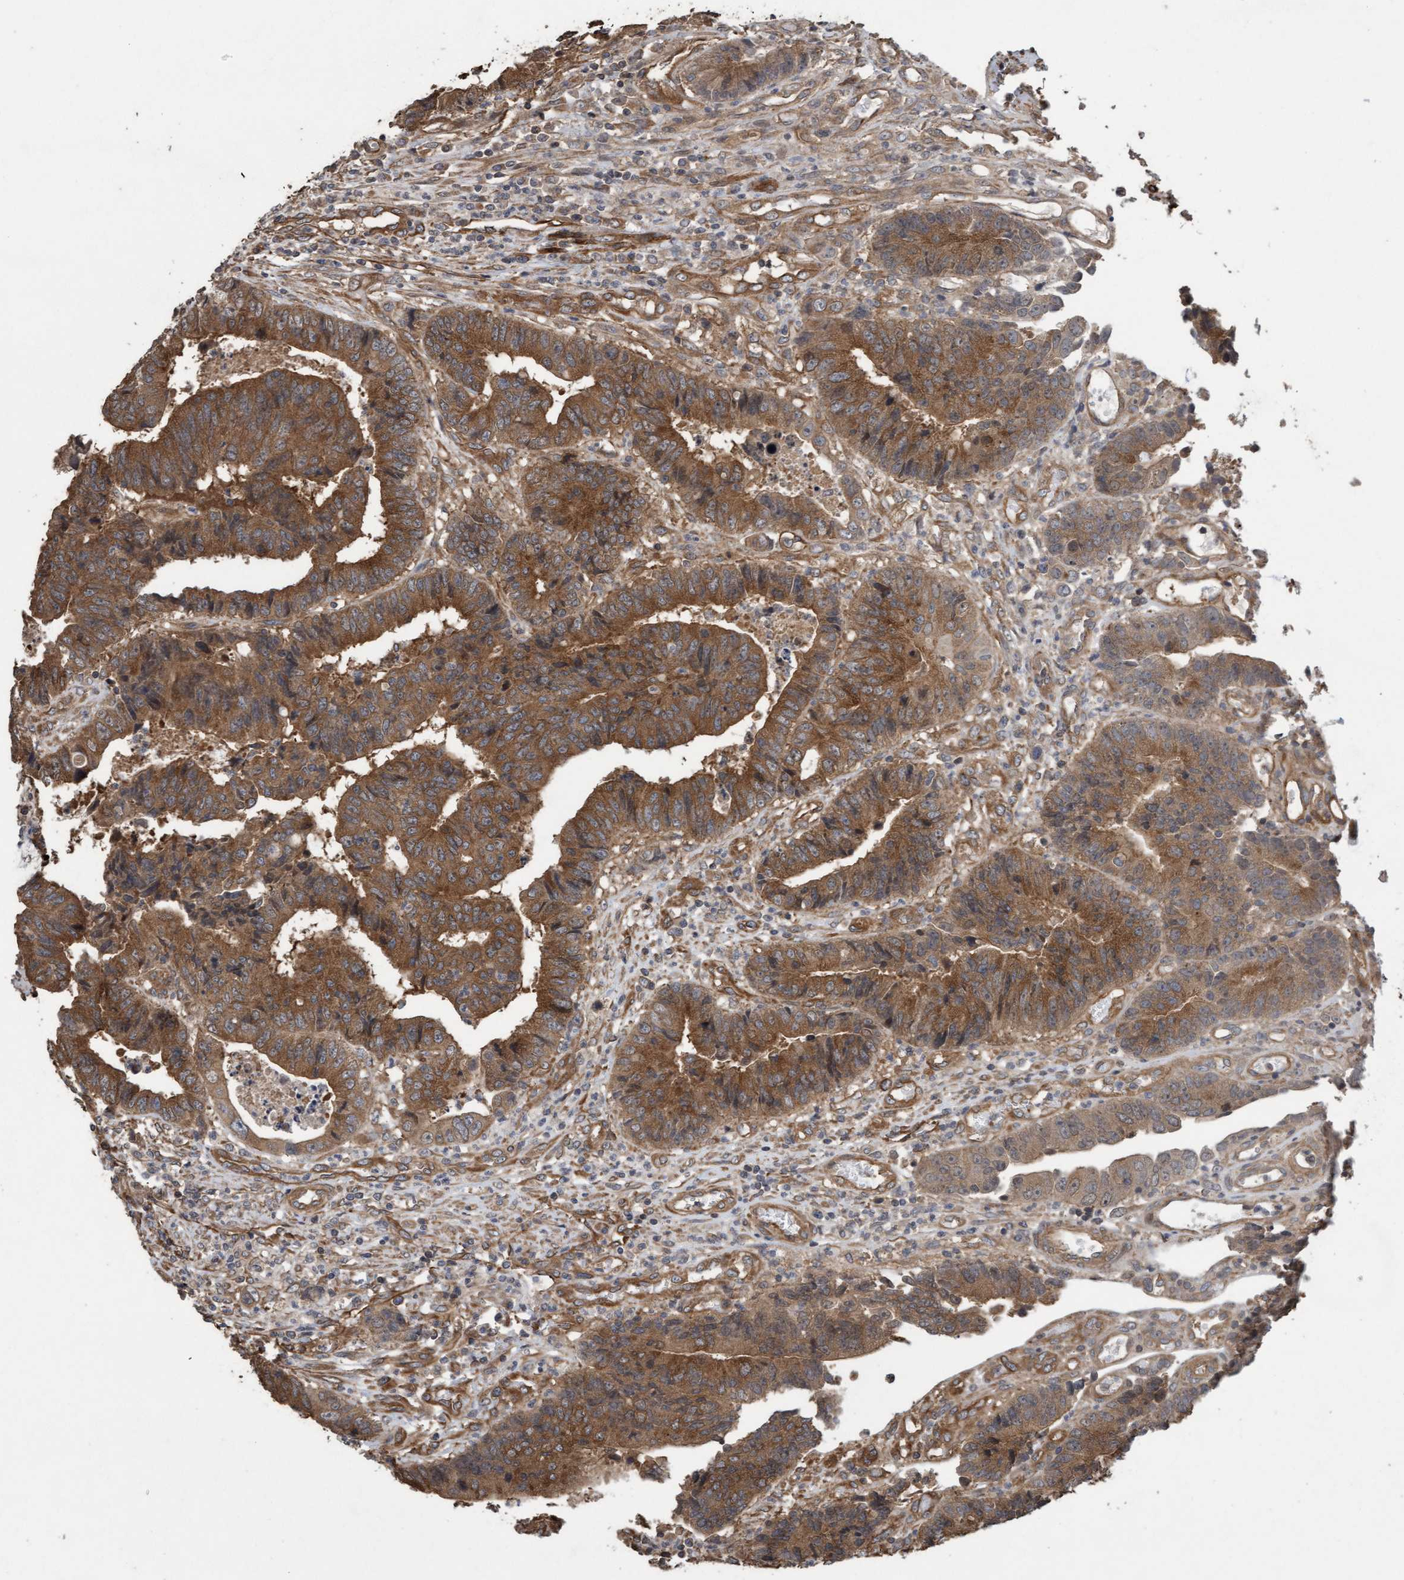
{"staining": {"intensity": "moderate", "quantity": ">75%", "location": "cytoplasmic/membranous"}, "tissue": "colorectal cancer", "cell_type": "Tumor cells", "image_type": "cancer", "snomed": [{"axis": "morphology", "description": "Adenocarcinoma, NOS"}, {"axis": "topography", "description": "Rectum"}], "caption": "This micrograph shows colorectal cancer (adenocarcinoma) stained with immunohistochemistry (IHC) to label a protein in brown. The cytoplasmic/membranous of tumor cells show moderate positivity for the protein. Nuclei are counter-stained blue.", "gene": "CDC42EP4", "patient": {"sex": "male", "age": 84}}